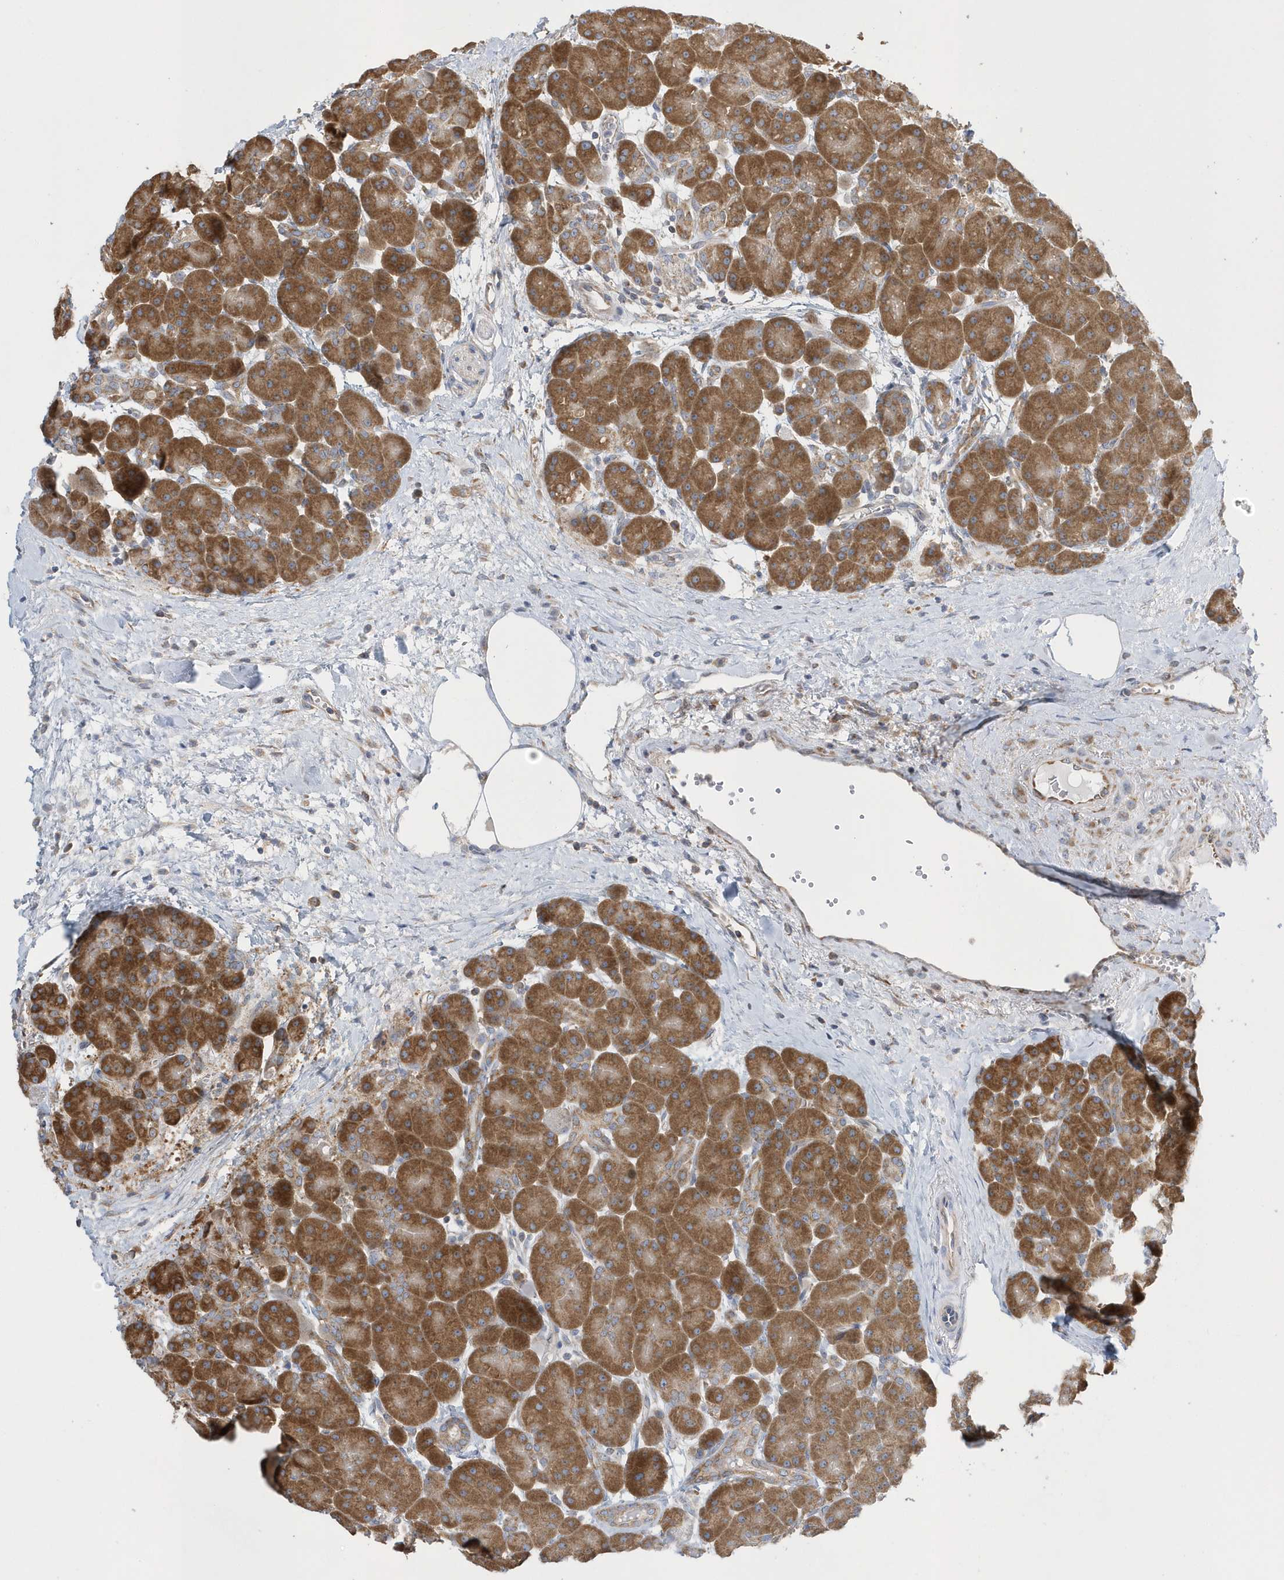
{"staining": {"intensity": "strong", "quantity": ">75%", "location": "cytoplasmic/membranous"}, "tissue": "pancreas", "cell_type": "Exocrine glandular cells", "image_type": "normal", "snomed": [{"axis": "morphology", "description": "Normal tissue, NOS"}, {"axis": "topography", "description": "Pancreas"}], "caption": "Immunohistochemistry (IHC) micrograph of unremarkable human pancreas stained for a protein (brown), which exhibits high levels of strong cytoplasmic/membranous positivity in about >75% of exocrine glandular cells.", "gene": "SPATA5", "patient": {"sex": "male", "age": 66}}